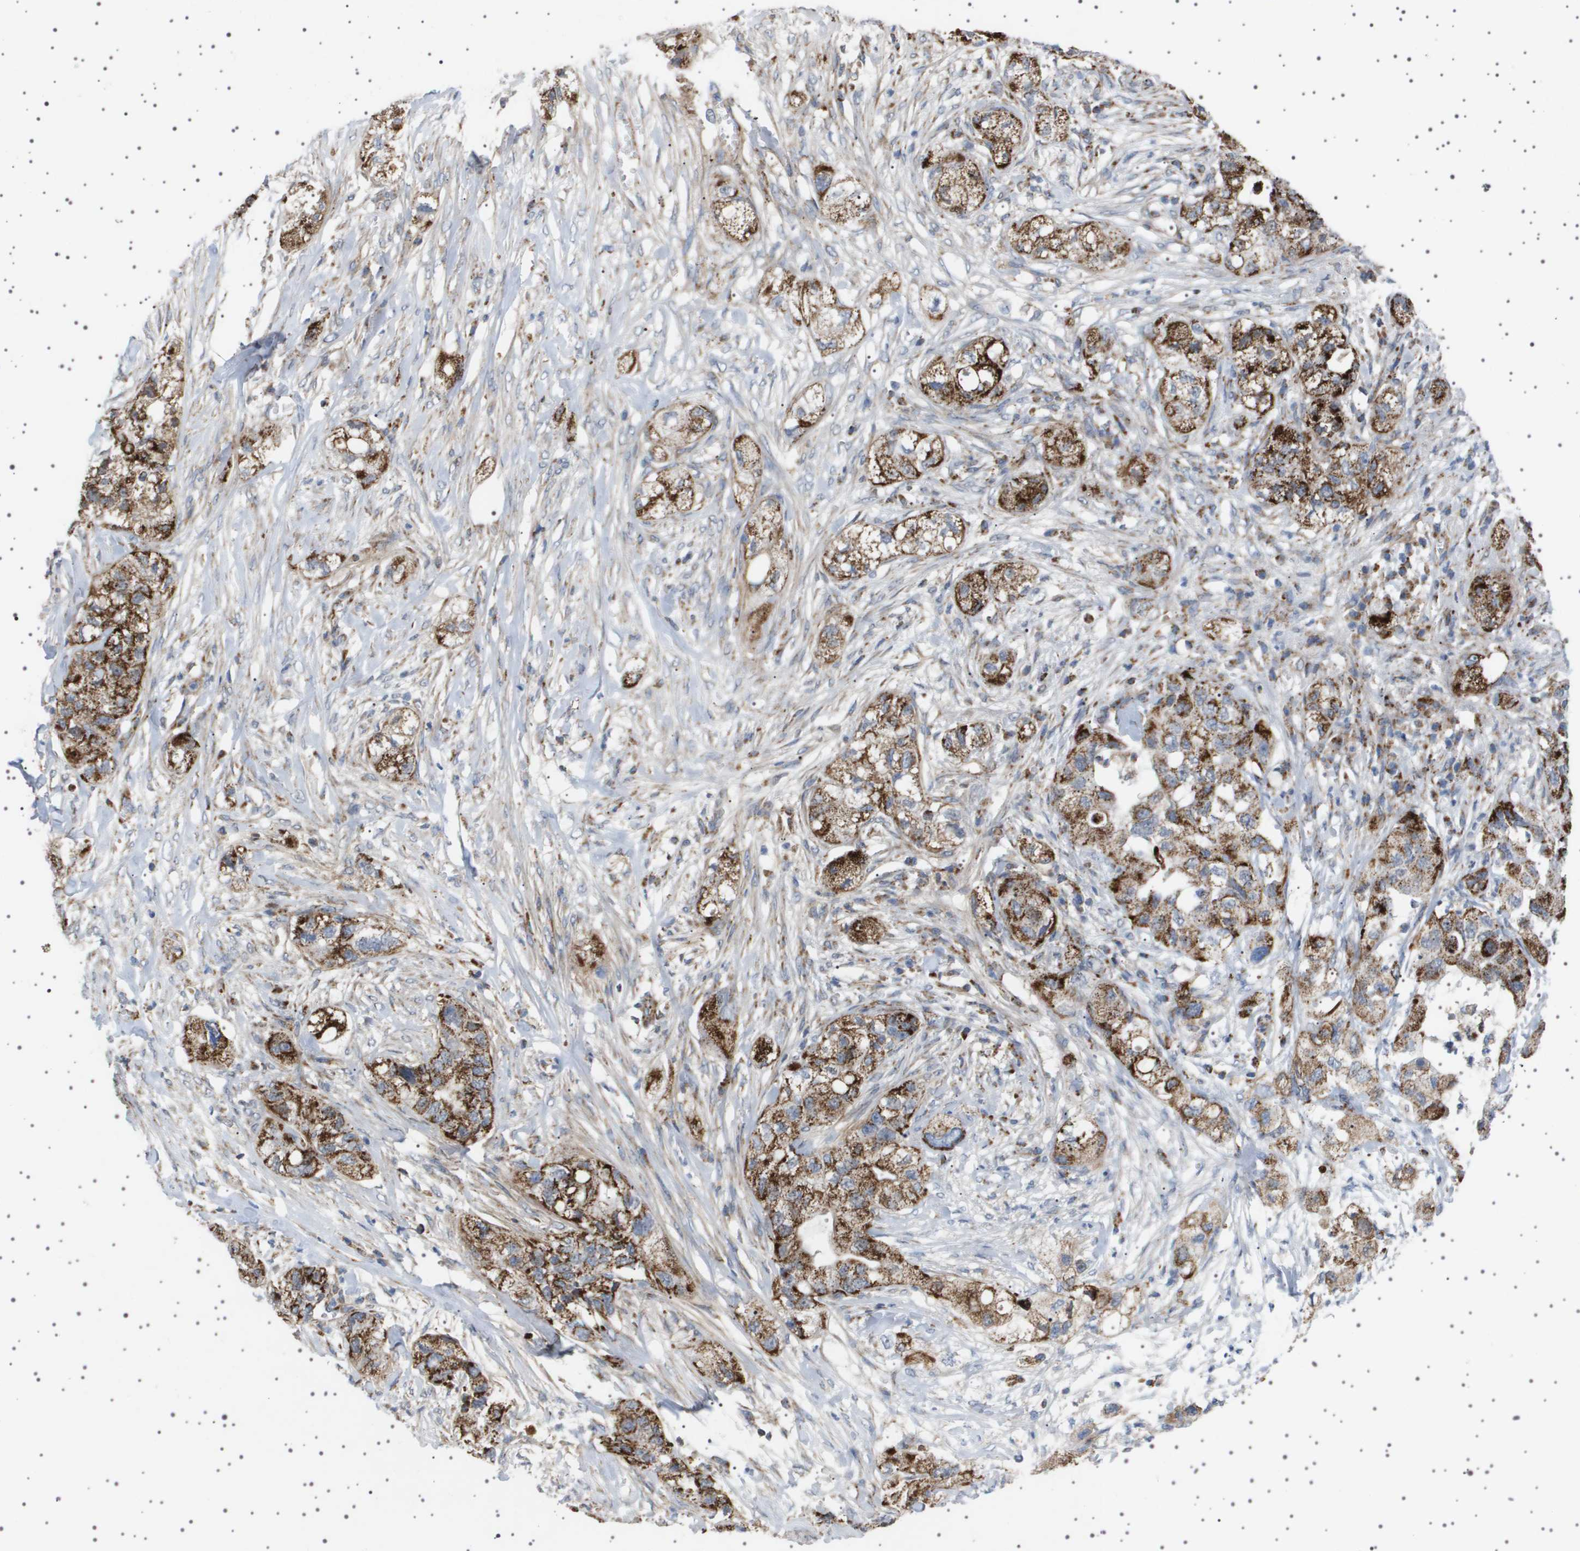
{"staining": {"intensity": "strong", "quantity": ">75%", "location": "cytoplasmic/membranous"}, "tissue": "pancreatic cancer", "cell_type": "Tumor cells", "image_type": "cancer", "snomed": [{"axis": "morphology", "description": "Adenocarcinoma, NOS"}, {"axis": "topography", "description": "Pancreas"}], "caption": "Brown immunohistochemical staining in pancreatic adenocarcinoma reveals strong cytoplasmic/membranous expression in about >75% of tumor cells.", "gene": "UBXN8", "patient": {"sex": "female", "age": 78}}